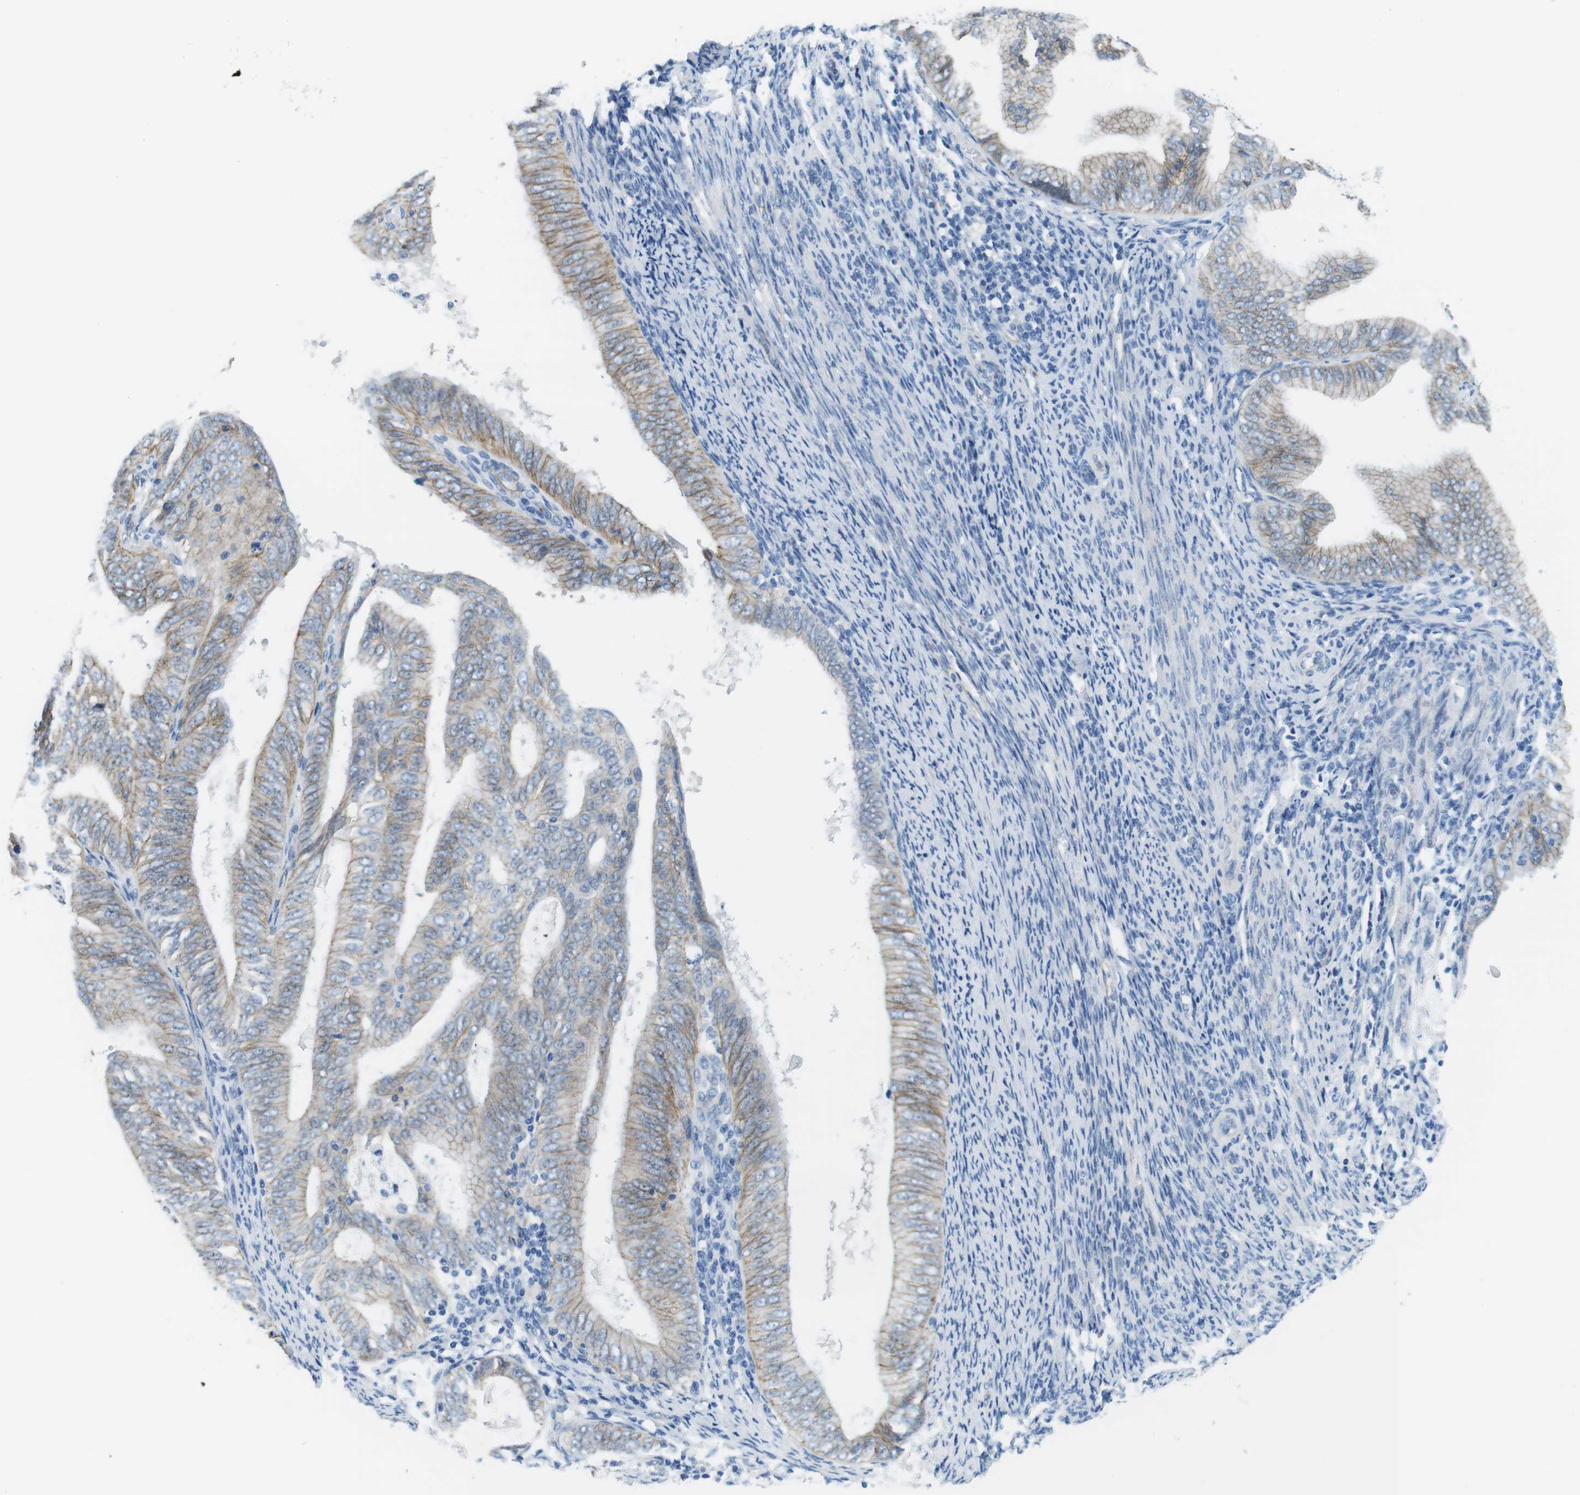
{"staining": {"intensity": "weak", "quantity": ">75%", "location": "cytoplasmic/membranous"}, "tissue": "endometrial cancer", "cell_type": "Tumor cells", "image_type": "cancer", "snomed": [{"axis": "morphology", "description": "Adenocarcinoma, NOS"}, {"axis": "topography", "description": "Endometrium"}], "caption": "Immunohistochemistry (IHC) (DAB (3,3'-diaminobenzidine)) staining of endometrial cancer (adenocarcinoma) exhibits weak cytoplasmic/membranous protein expression in approximately >75% of tumor cells.", "gene": "SLC6A6", "patient": {"sex": "female", "age": 58}}